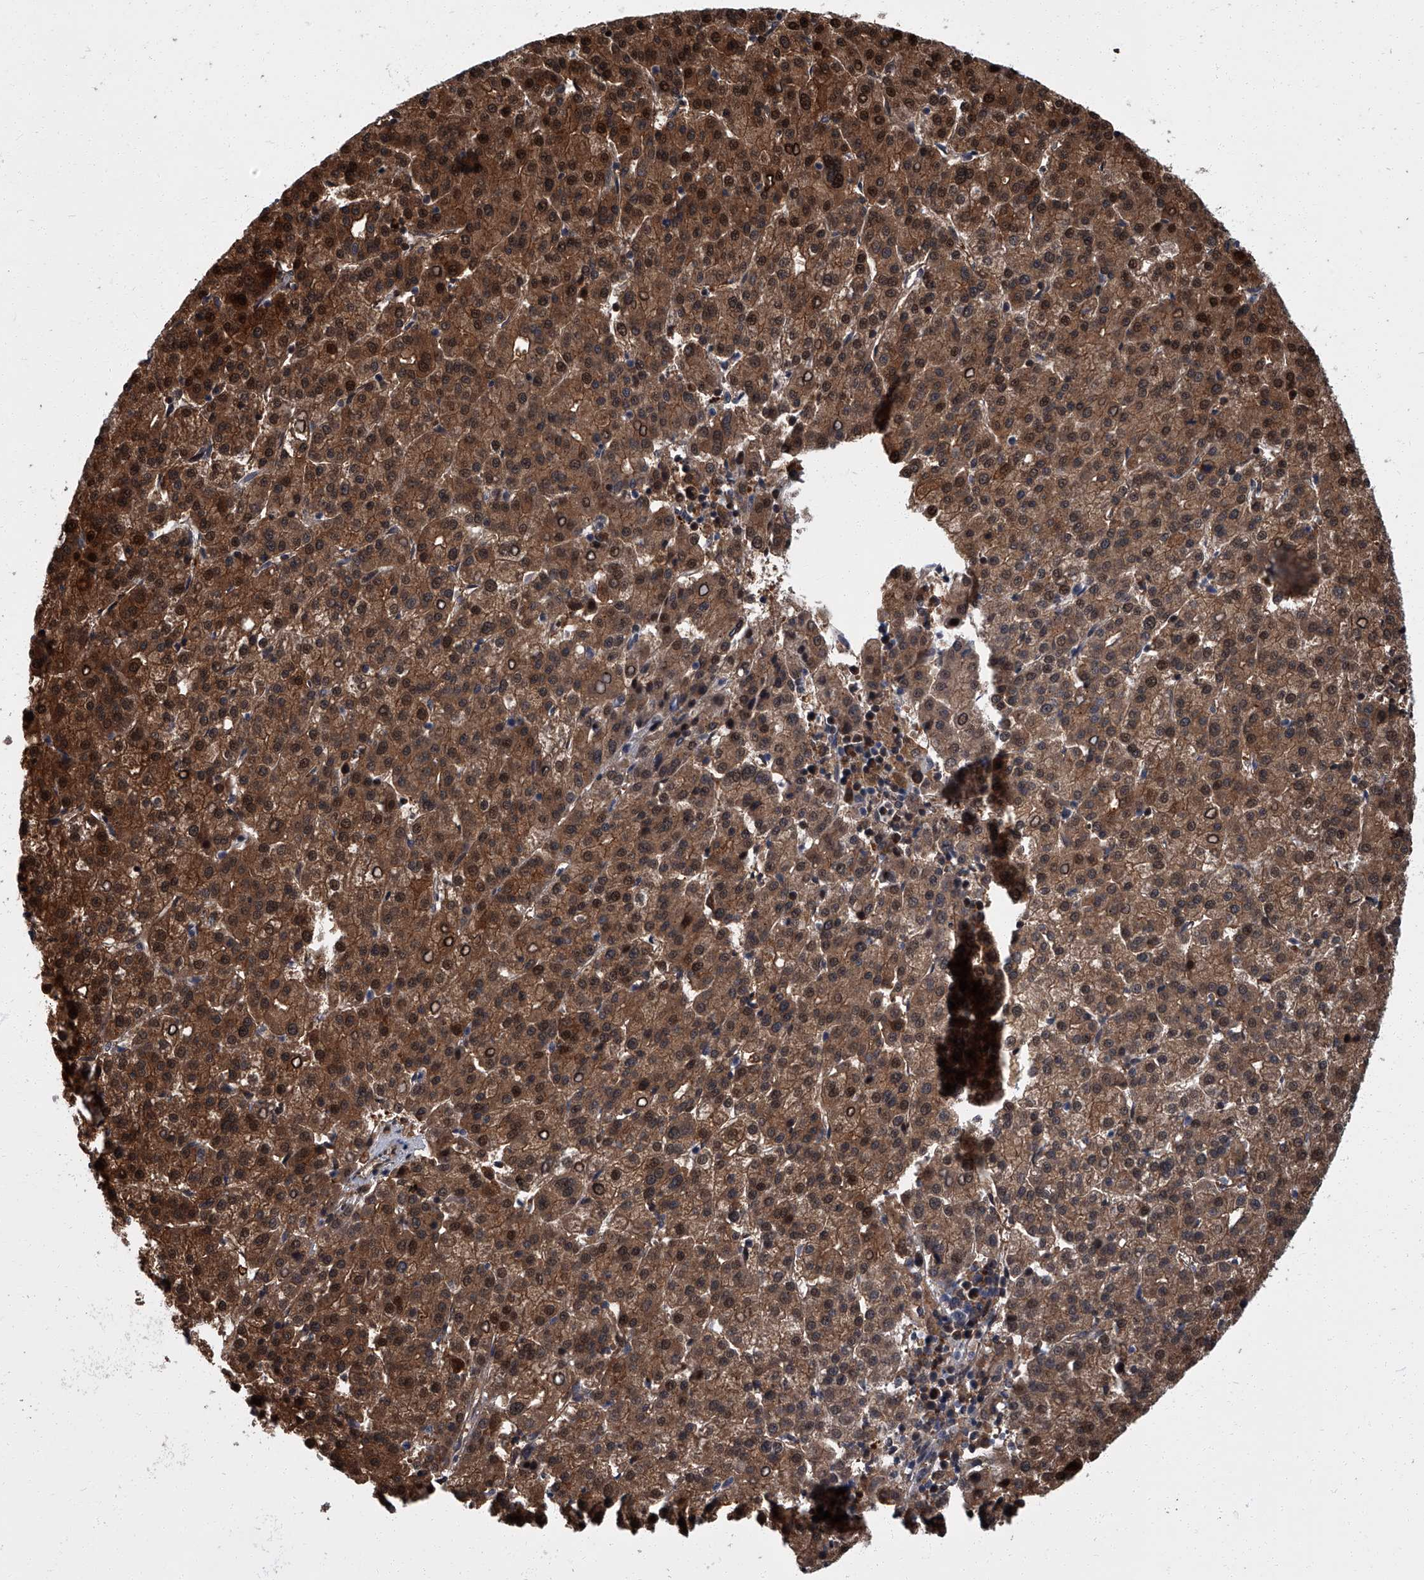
{"staining": {"intensity": "moderate", "quantity": ">75%", "location": "cytoplasmic/membranous,nuclear"}, "tissue": "liver cancer", "cell_type": "Tumor cells", "image_type": "cancer", "snomed": [{"axis": "morphology", "description": "Carcinoma, Hepatocellular, NOS"}, {"axis": "topography", "description": "Liver"}], "caption": "Protein staining demonstrates moderate cytoplasmic/membranous and nuclear staining in approximately >75% of tumor cells in liver cancer (hepatocellular carcinoma).", "gene": "ZNF274", "patient": {"sex": "female", "age": 58}}